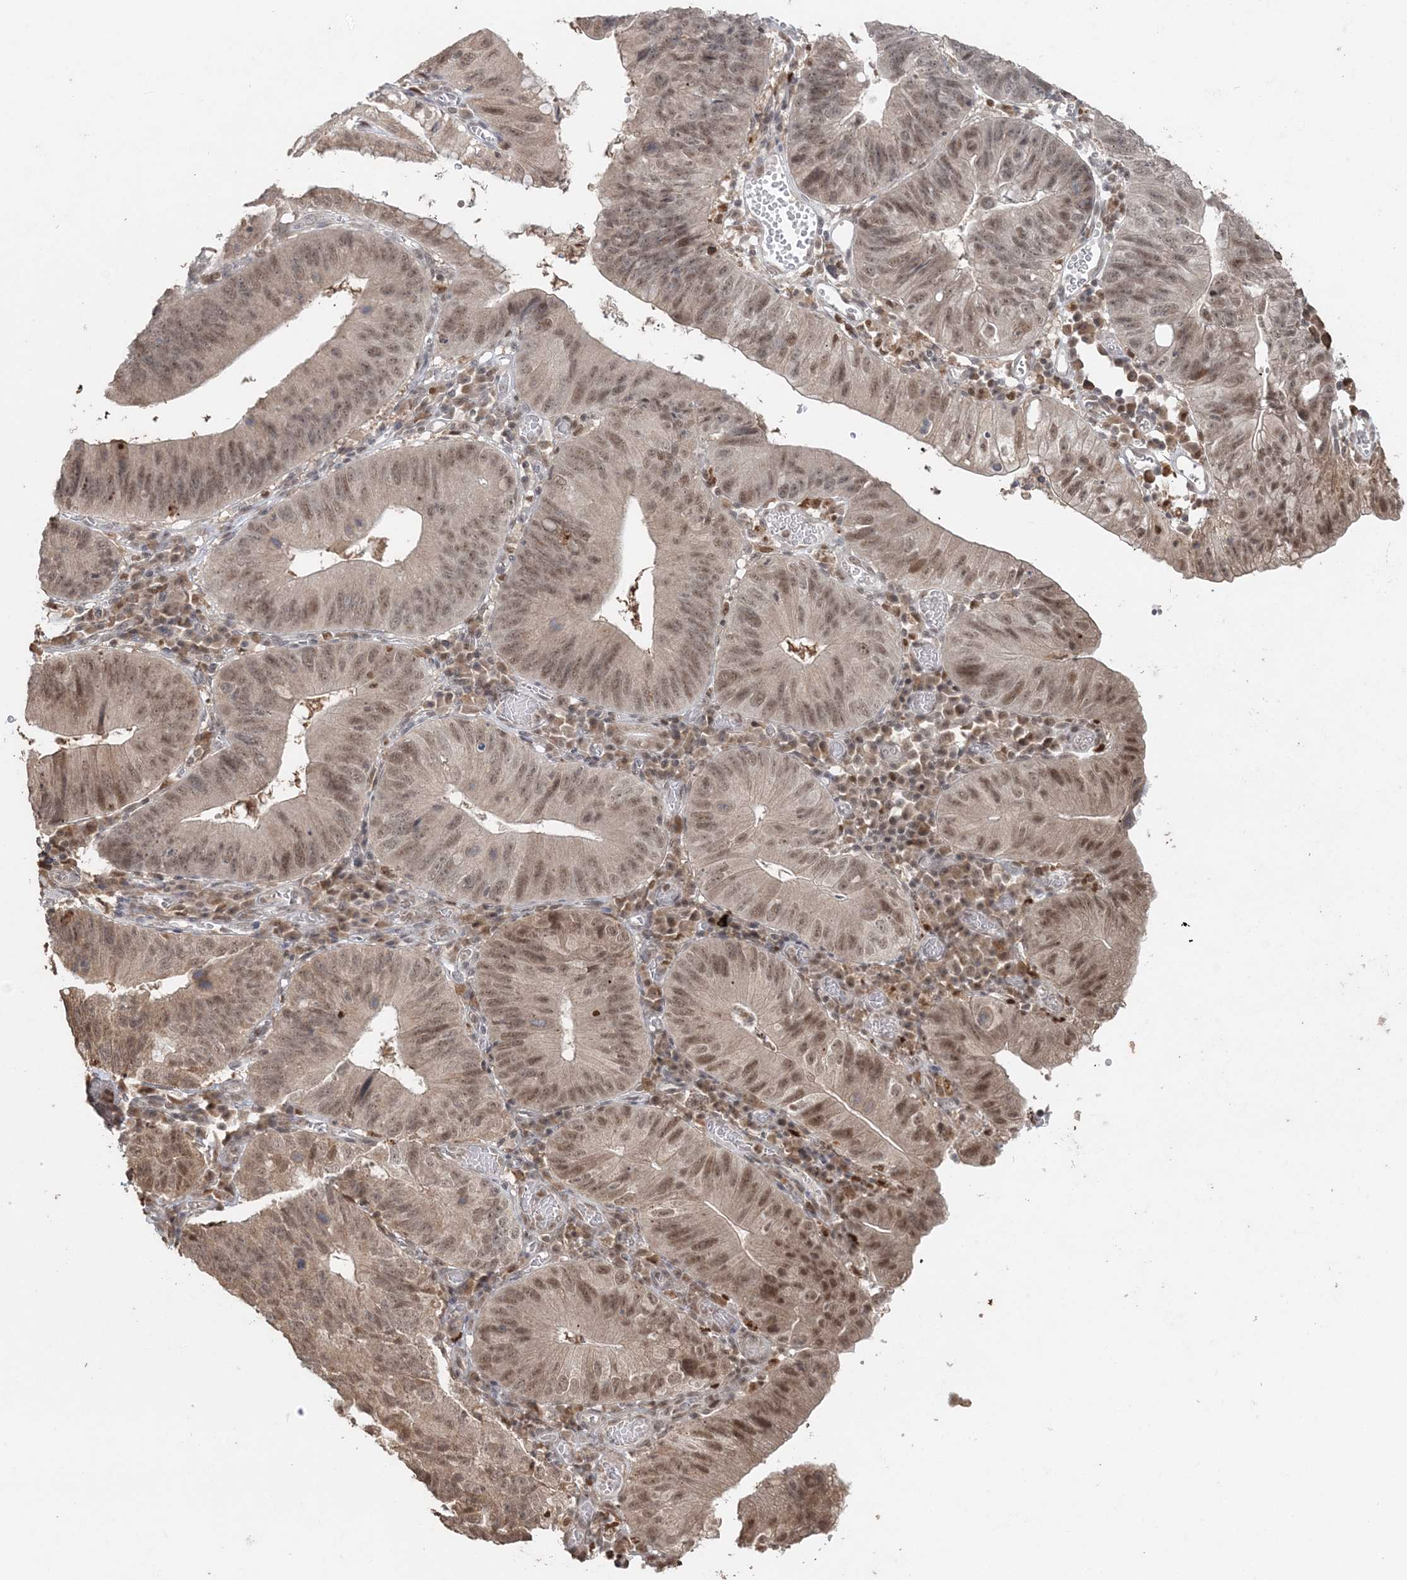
{"staining": {"intensity": "moderate", "quantity": ">75%", "location": "nuclear"}, "tissue": "stomach cancer", "cell_type": "Tumor cells", "image_type": "cancer", "snomed": [{"axis": "morphology", "description": "Adenocarcinoma, NOS"}, {"axis": "topography", "description": "Stomach"}], "caption": "Tumor cells demonstrate medium levels of moderate nuclear staining in about >75% of cells in human stomach cancer.", "gene": "SLU7", "patient": {"sex": "male", "age": 59}}